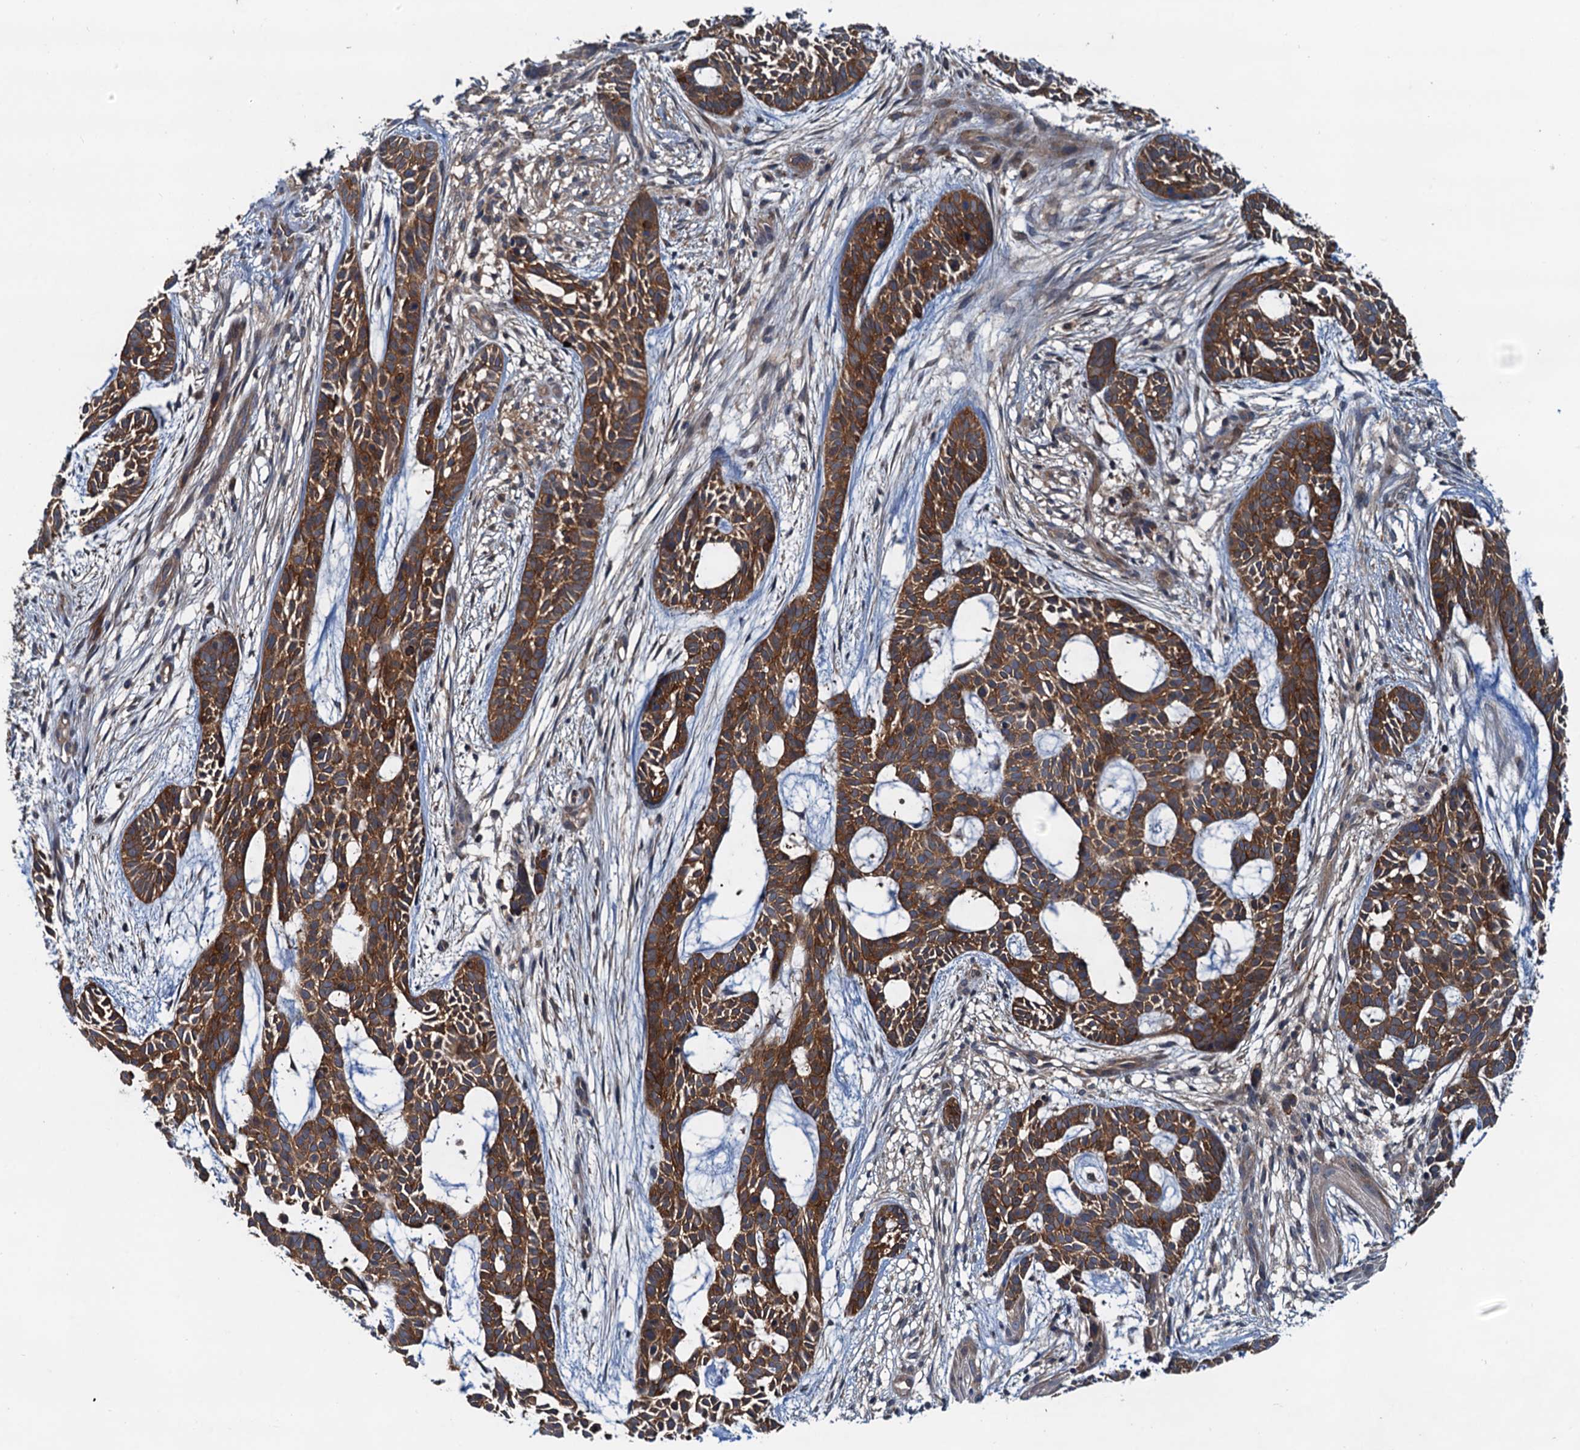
{"staining": {"intensity": "strong", "quantity": ">75%", "location": "cytoplasmic/membranous"}, "tissue": "skin cancer", "cell_type": "Tumor cells", "image_type": "cancer", "snomed": [{"axis": "morphology", "description": "Basal cell carcinoma"}, {"axis": "topography", "description": "Skin"}], "caption": "This histopathology image demonstrates immunohistochemistry staining of human skin cancer, with high strong cytoplasmic/membranous staining in about >75% of tumor cells.", "gene": "EFL1", "patient": {"sex": "male", "age": 89}}